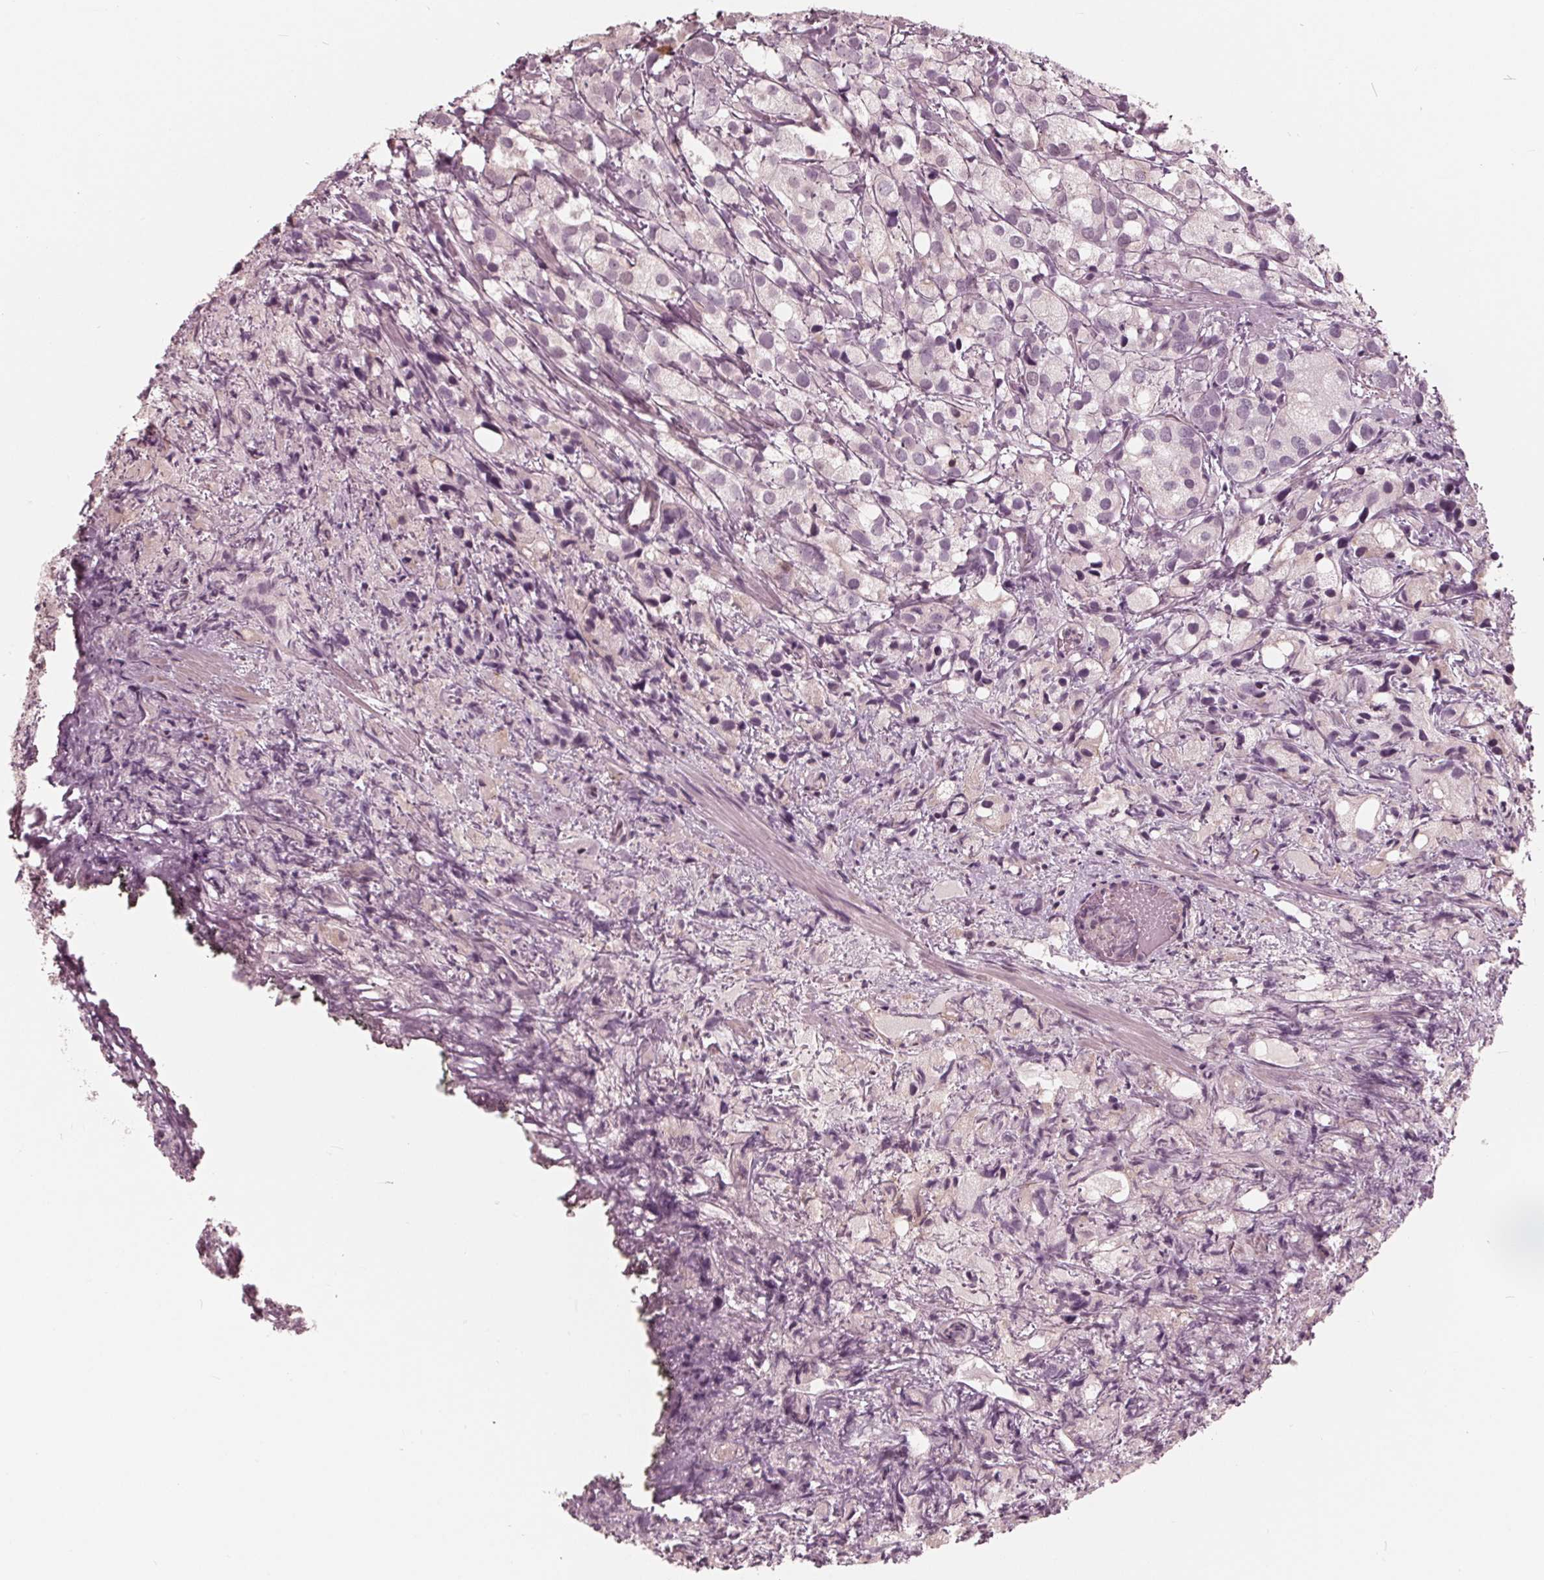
{"staining": {"intensity": "negative", "quantity": "none", "location": "none"}, "tissue": "prostate cancer", "cell_type": "Tumor cells", "image_type": "cancer", "snomed": [{"axis": "morphology", "description": "Adenocarcinoma, High grade"}, {"axis": "topography", "description": "Prostate"}], "caption": "DAB (3,3'-diaminobenzidine) immunohistochemical staining of prostate cancer (high-grade adenocarcinoma) displays no significant positivity in tumor cells.", "gene": "ING3", "patient": {"sex": "male", "age": 86}}